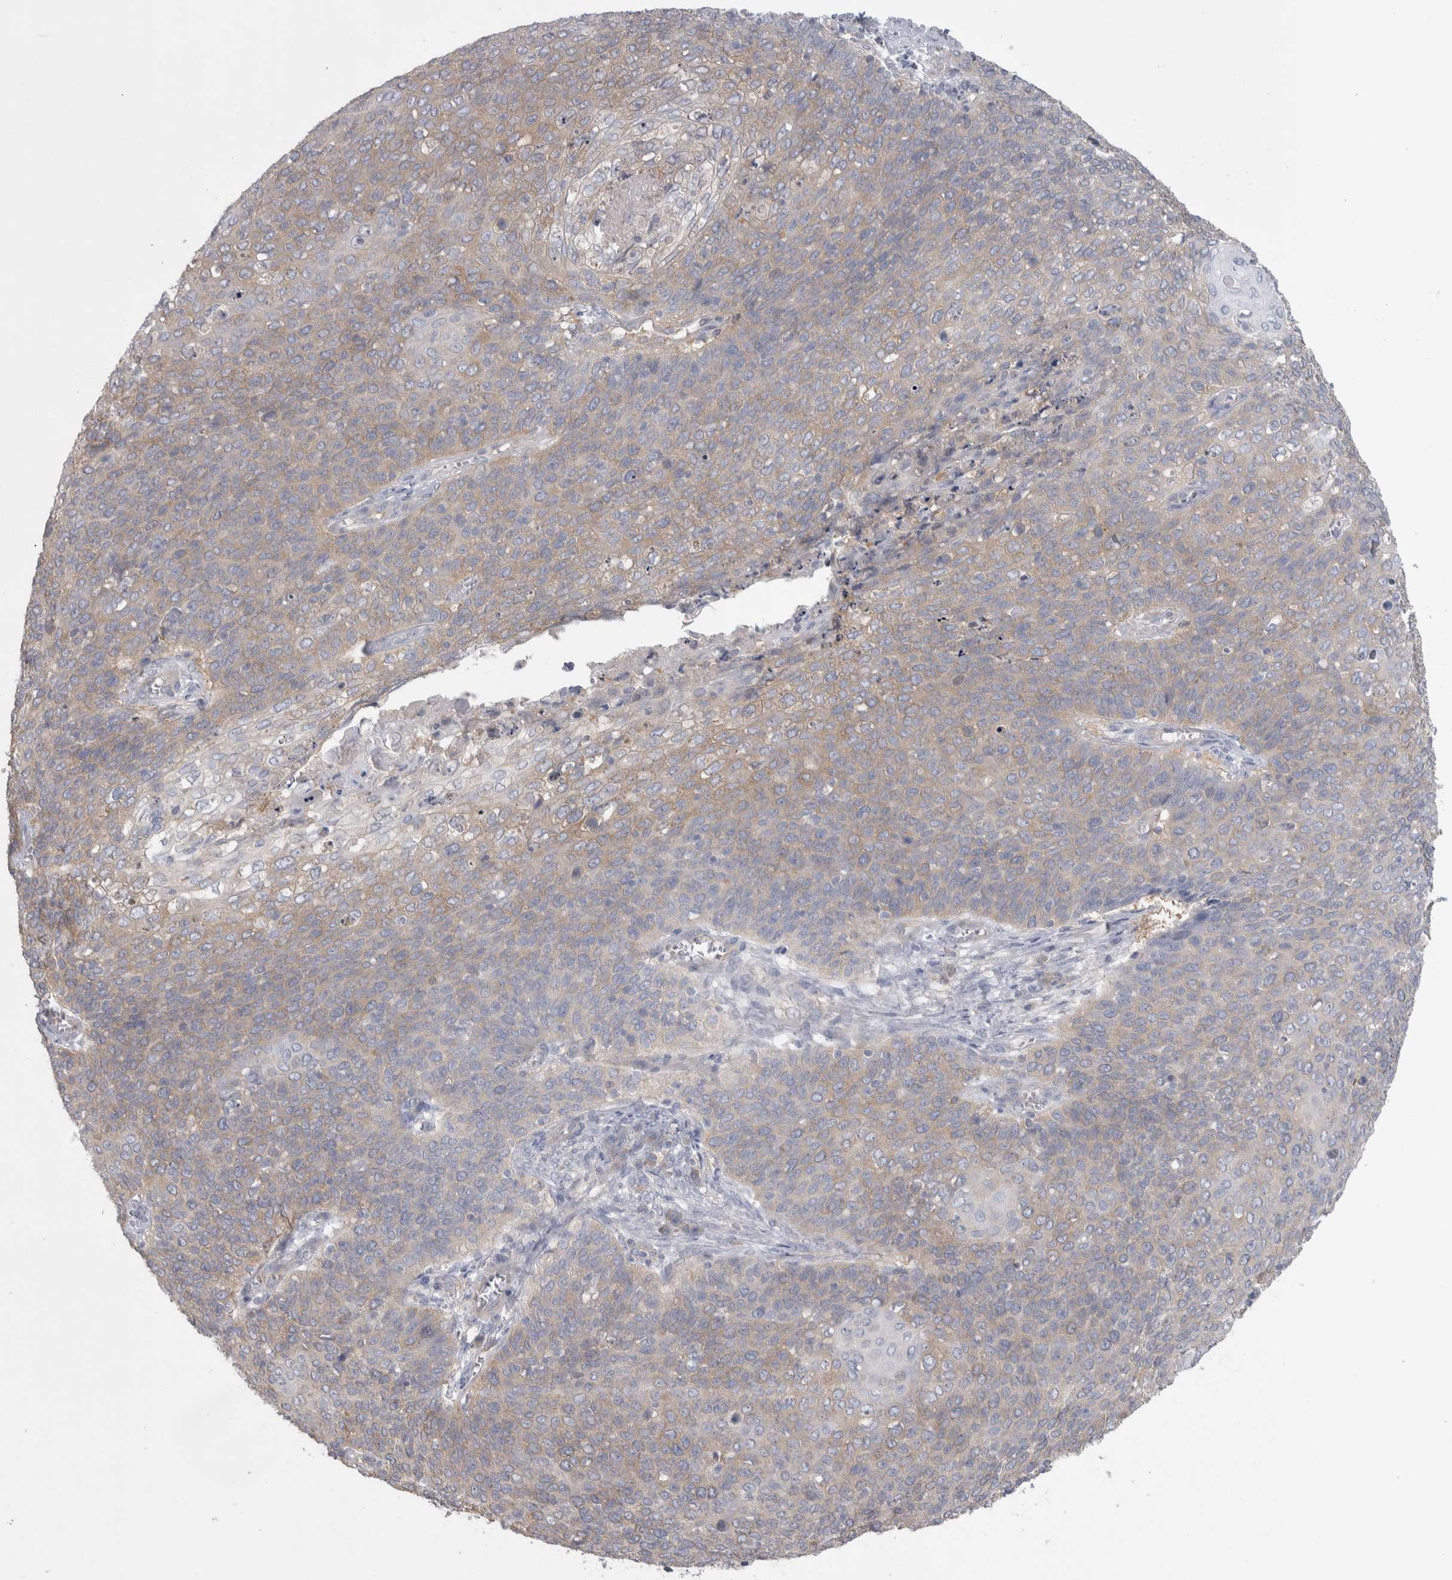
{"staining": {"intensity": "weak", "quantity": "<25%", "location": "cytoplasmic/membranous"}, "tissue": "cervical cancer", "cell_type": "Tumor cells", "image_type": "cancer", "snomed": [{"axis": "morphology", "description": "Squamous cell carcinoma, NOS"}, {"axis": "topography", "description": "Cervix"}], "caption": "The photomicrograph demonstrates no significant staining in tumor cells of squamous cell carcinoma (cervical). (DAB (3,3'-diaminobenzidine) IHC with hematoxylin counter stain).", "gene": "GPHN", "patient": {"sex": "female", "age": 39}}